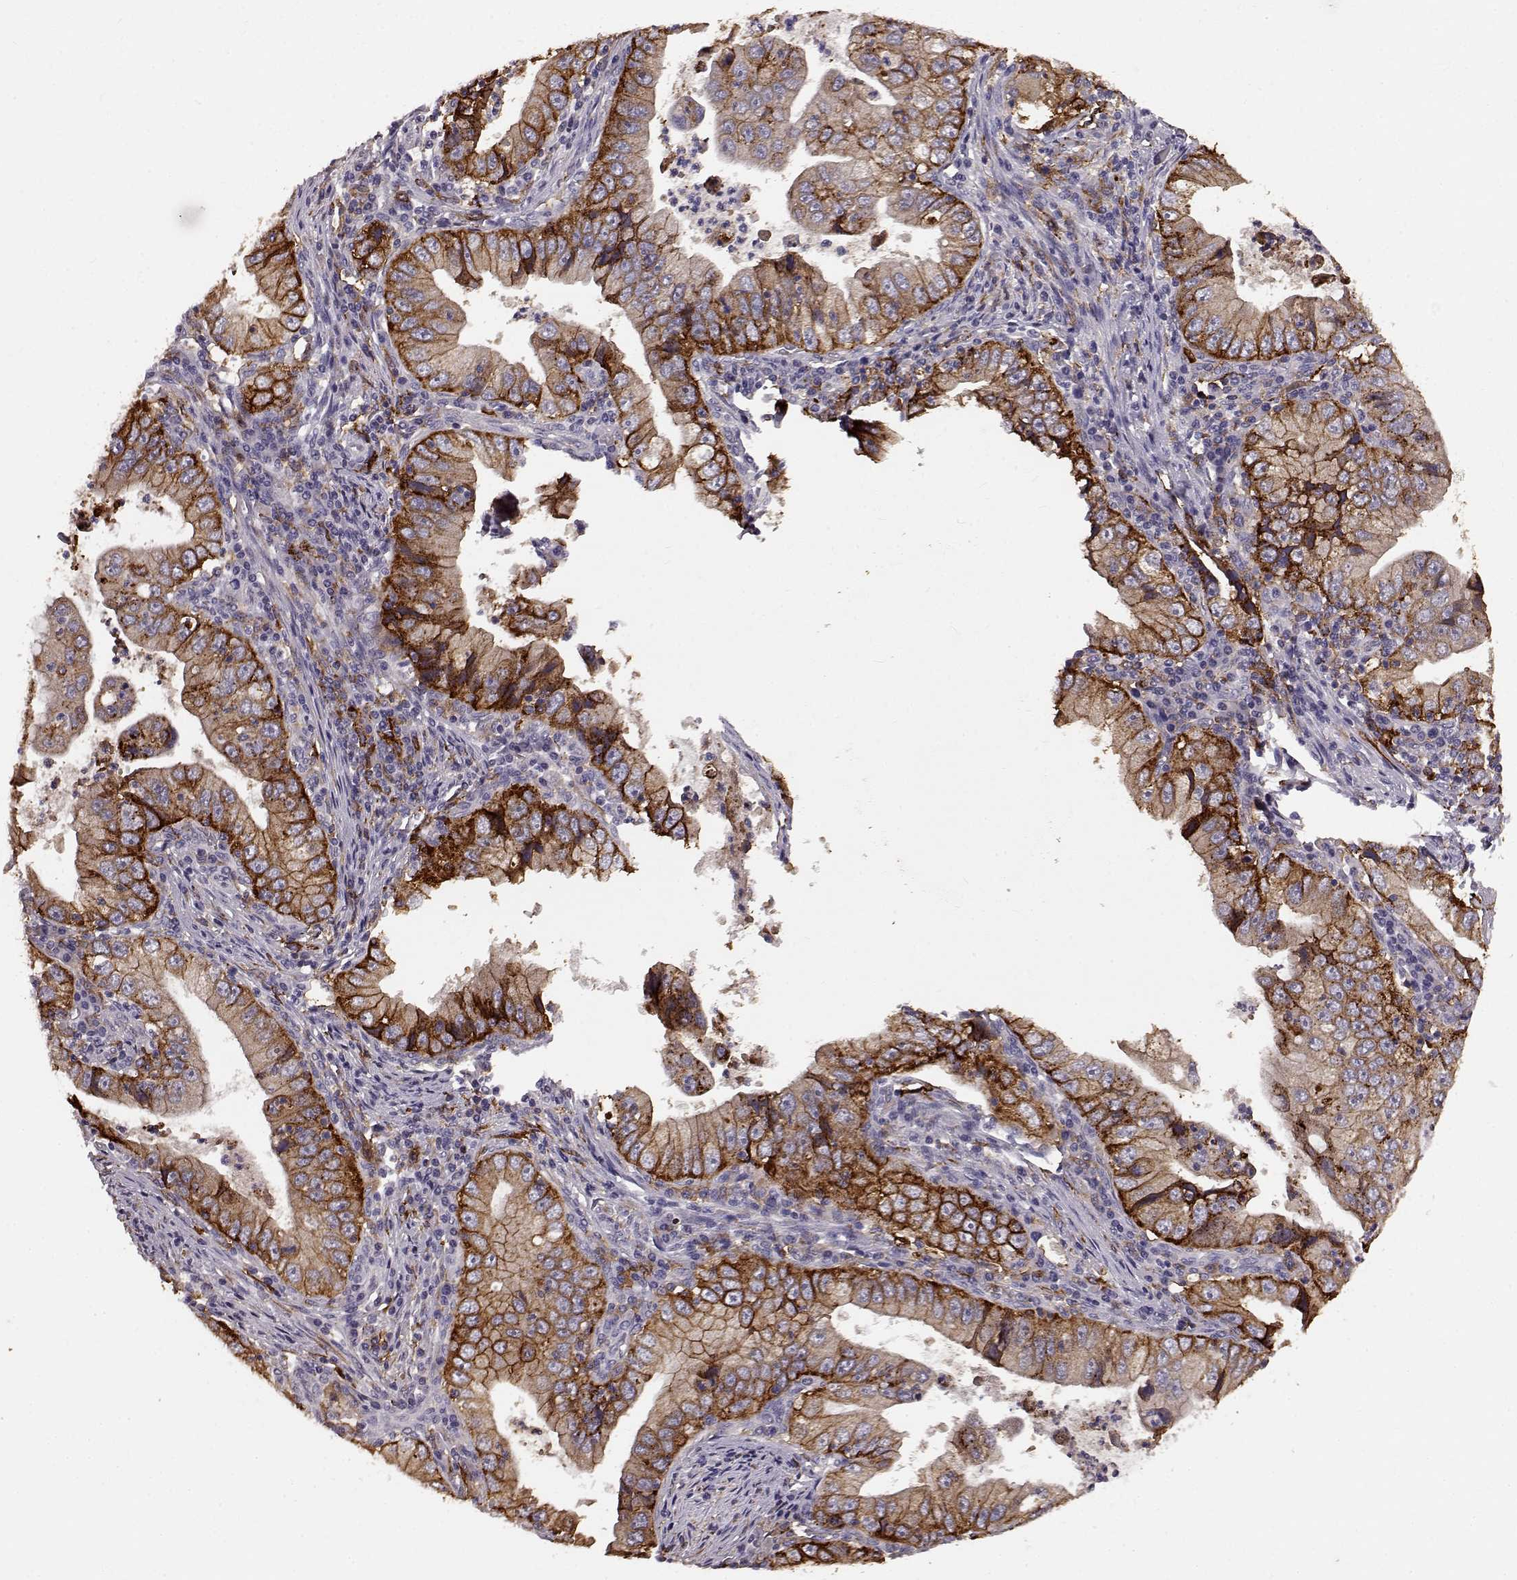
{"staining": {"intensity": "strong", "quantity": "25%-75%", "location": "cytoplasmic/membranous"}, "tissue": "stomach cancer", "cell_type": "Tumor cells", "image_type": "cancer", "snomed": [{"axis": "morphology", "description": "Adenocarcinoma, NOS"}, {"axis": "topography", "description": "Stomach"}], "caption": "Immunohistochemical staining of human stomach cancer (adenocarcinoma) reveals strong cytoplasmic/membranous protein expression in approximately 25%-75% of tumor cells.", "gene": "CCNF", "patient": {"sex": "male", "age": 76}}